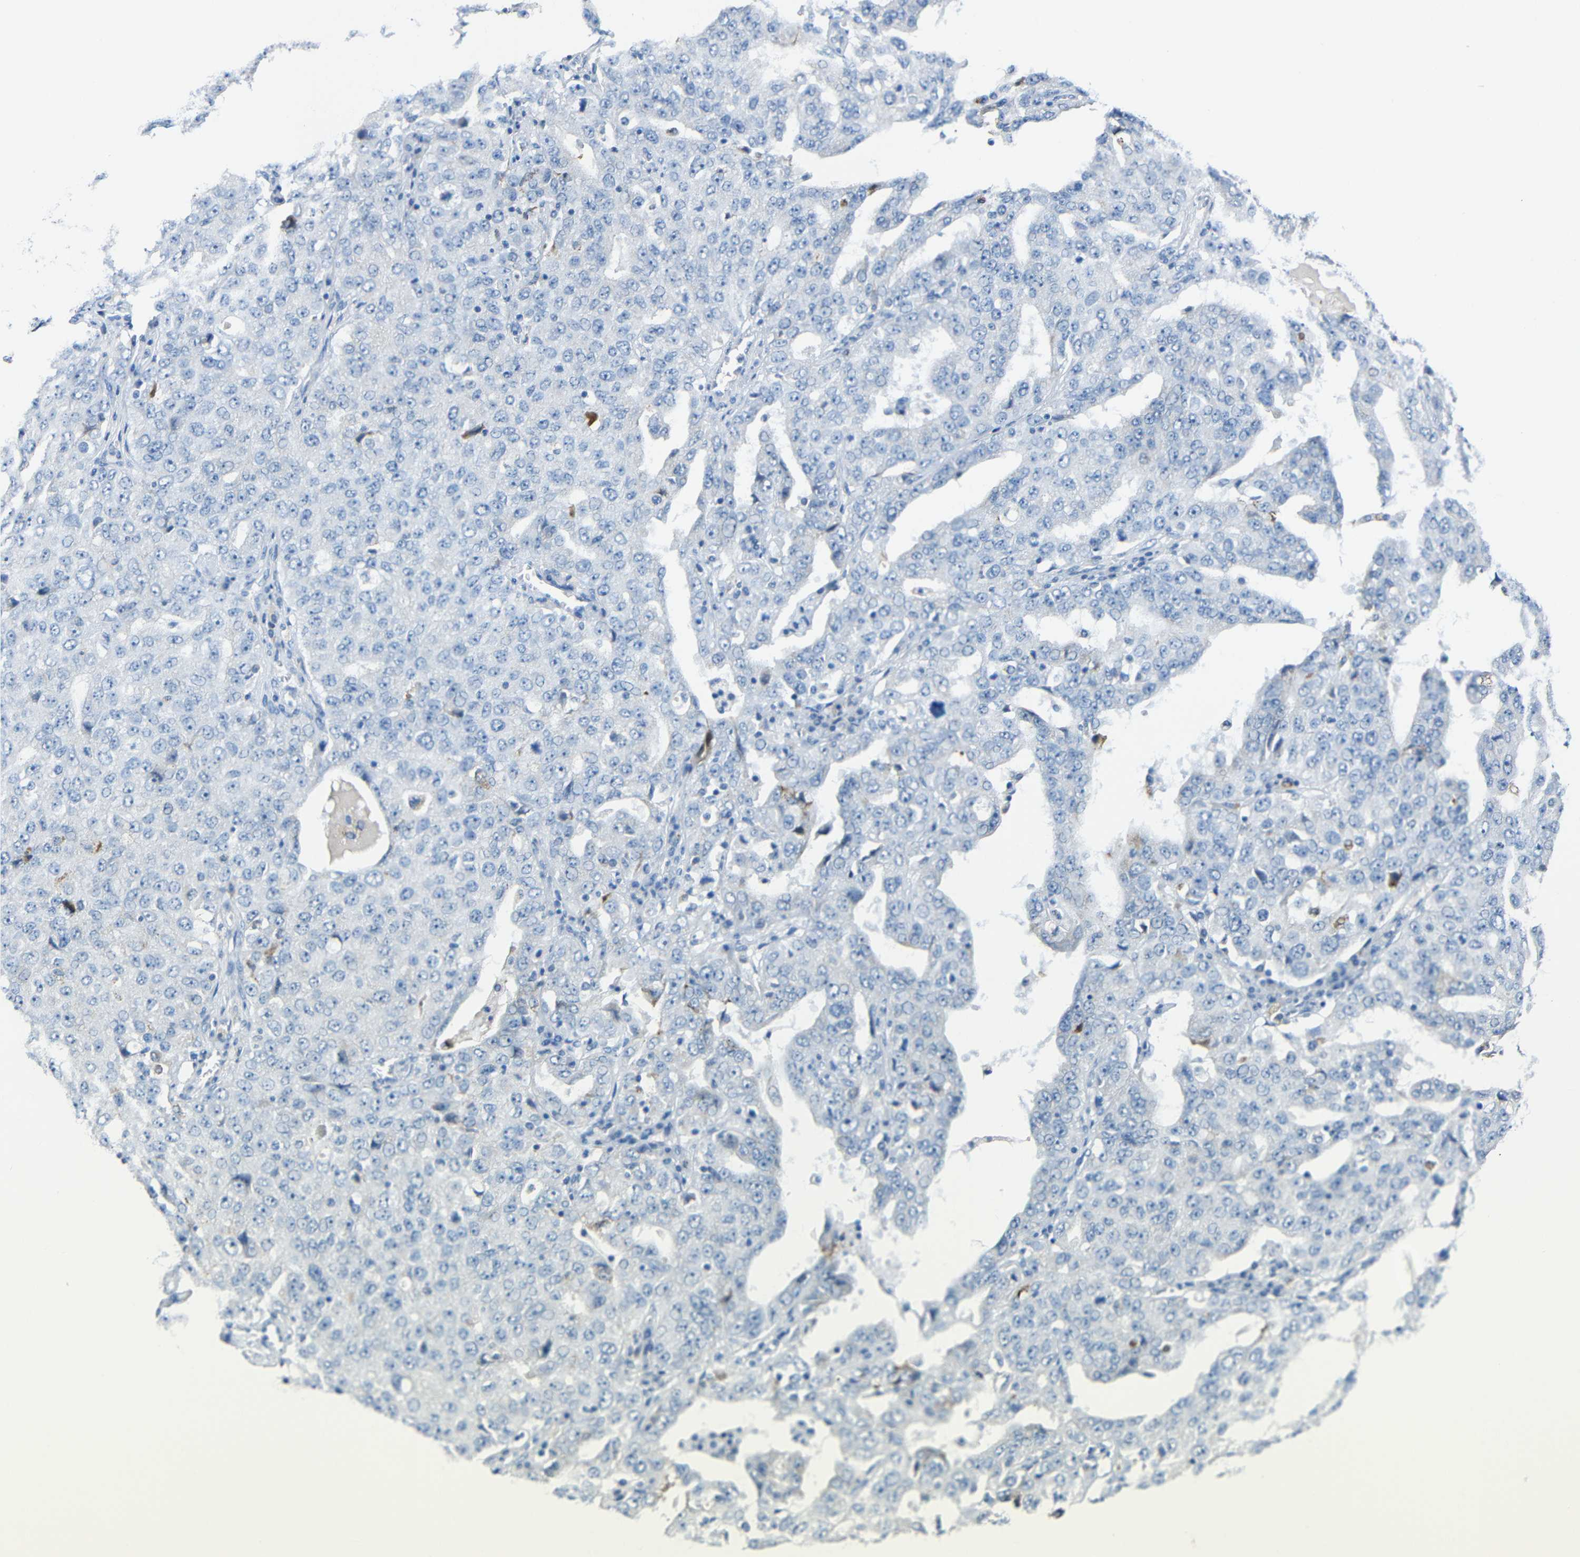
{"staining": {"intensity": "moderate", "quantity": "<25%", "location": "cytoplasmic/membranous"}, "tissue": "ovarian cancer", "cell_type": "Tumor cells", "image_type": "cancer", "snomed": [{"axis": "morphology", "description": "Carcinoma, endometroid"}, {"axis": "topography", "description": "Ovary"}], "caption": "This is an image of immunohistochemistry (IHC) staining of endometroid carcinoma (ovarian), which shows moderate positivity in the cytoplasmic/membranous of tumor cells.", "gene": "C15orf48", "patient": {"sex": "female", "age": 62}}